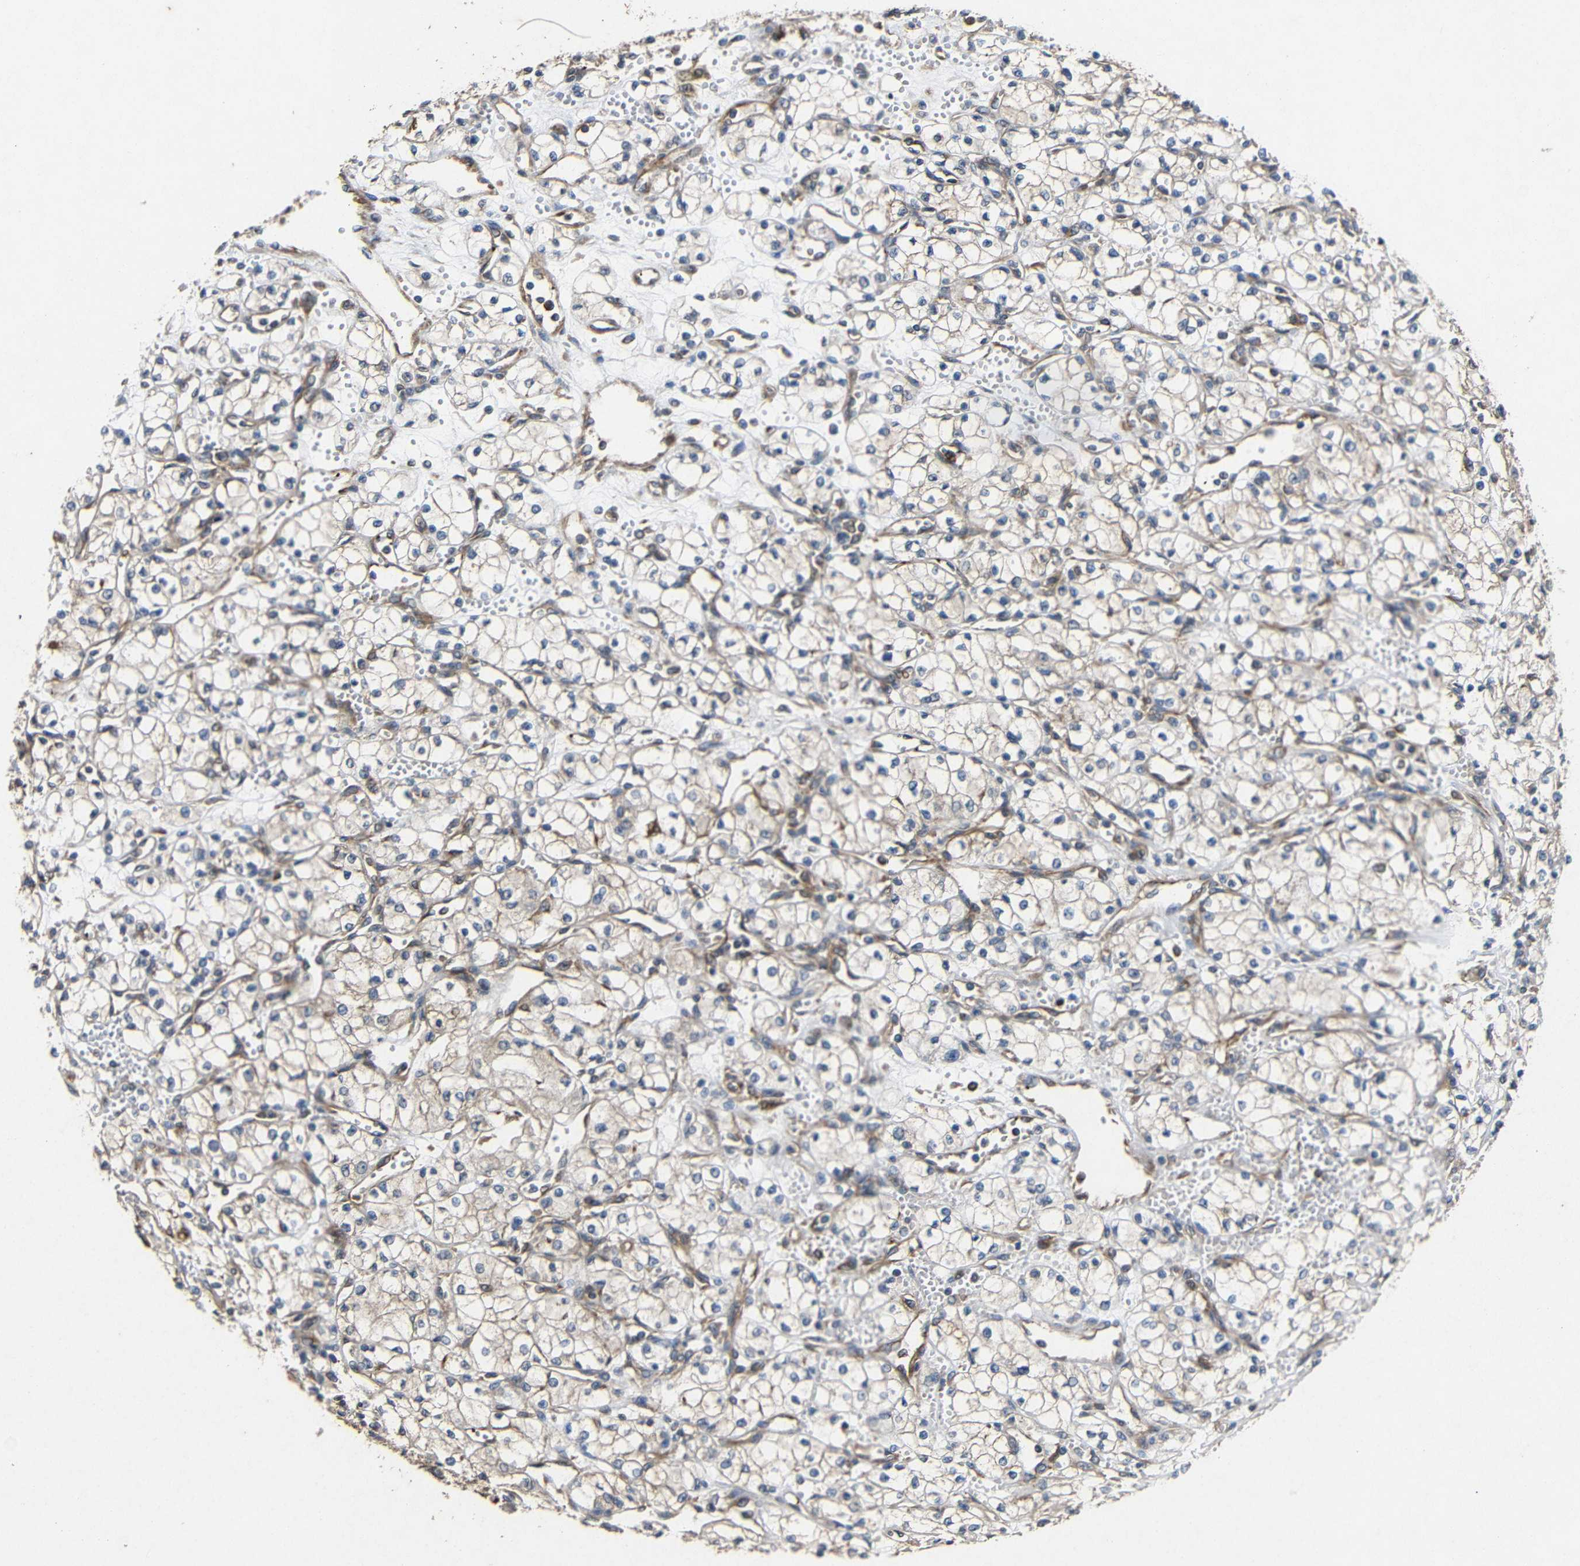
{"staining": {"intensity": "weak", "quantity": ">75%", "location": "cytoplasmic/membranous"}, "tissue": "renal cancer", "cell_type": "Tumor cells", "image_type": "cancer", "snomed": [{"axis": "morphology", "description": "Normal tissue, NOS"}, {"axis": "morphology", "description": "Adenocarcinoma, NOS"}, {"axis": "topography", "description": "Kidney"}], "caption": "Tumor cells demonstrate low levels of weak cytoplasmic/membranous staining in approximately >75% of cells in renal cancer.", "gene": "EIF2S1", "patient": {"sex": "male", "age": 59}}